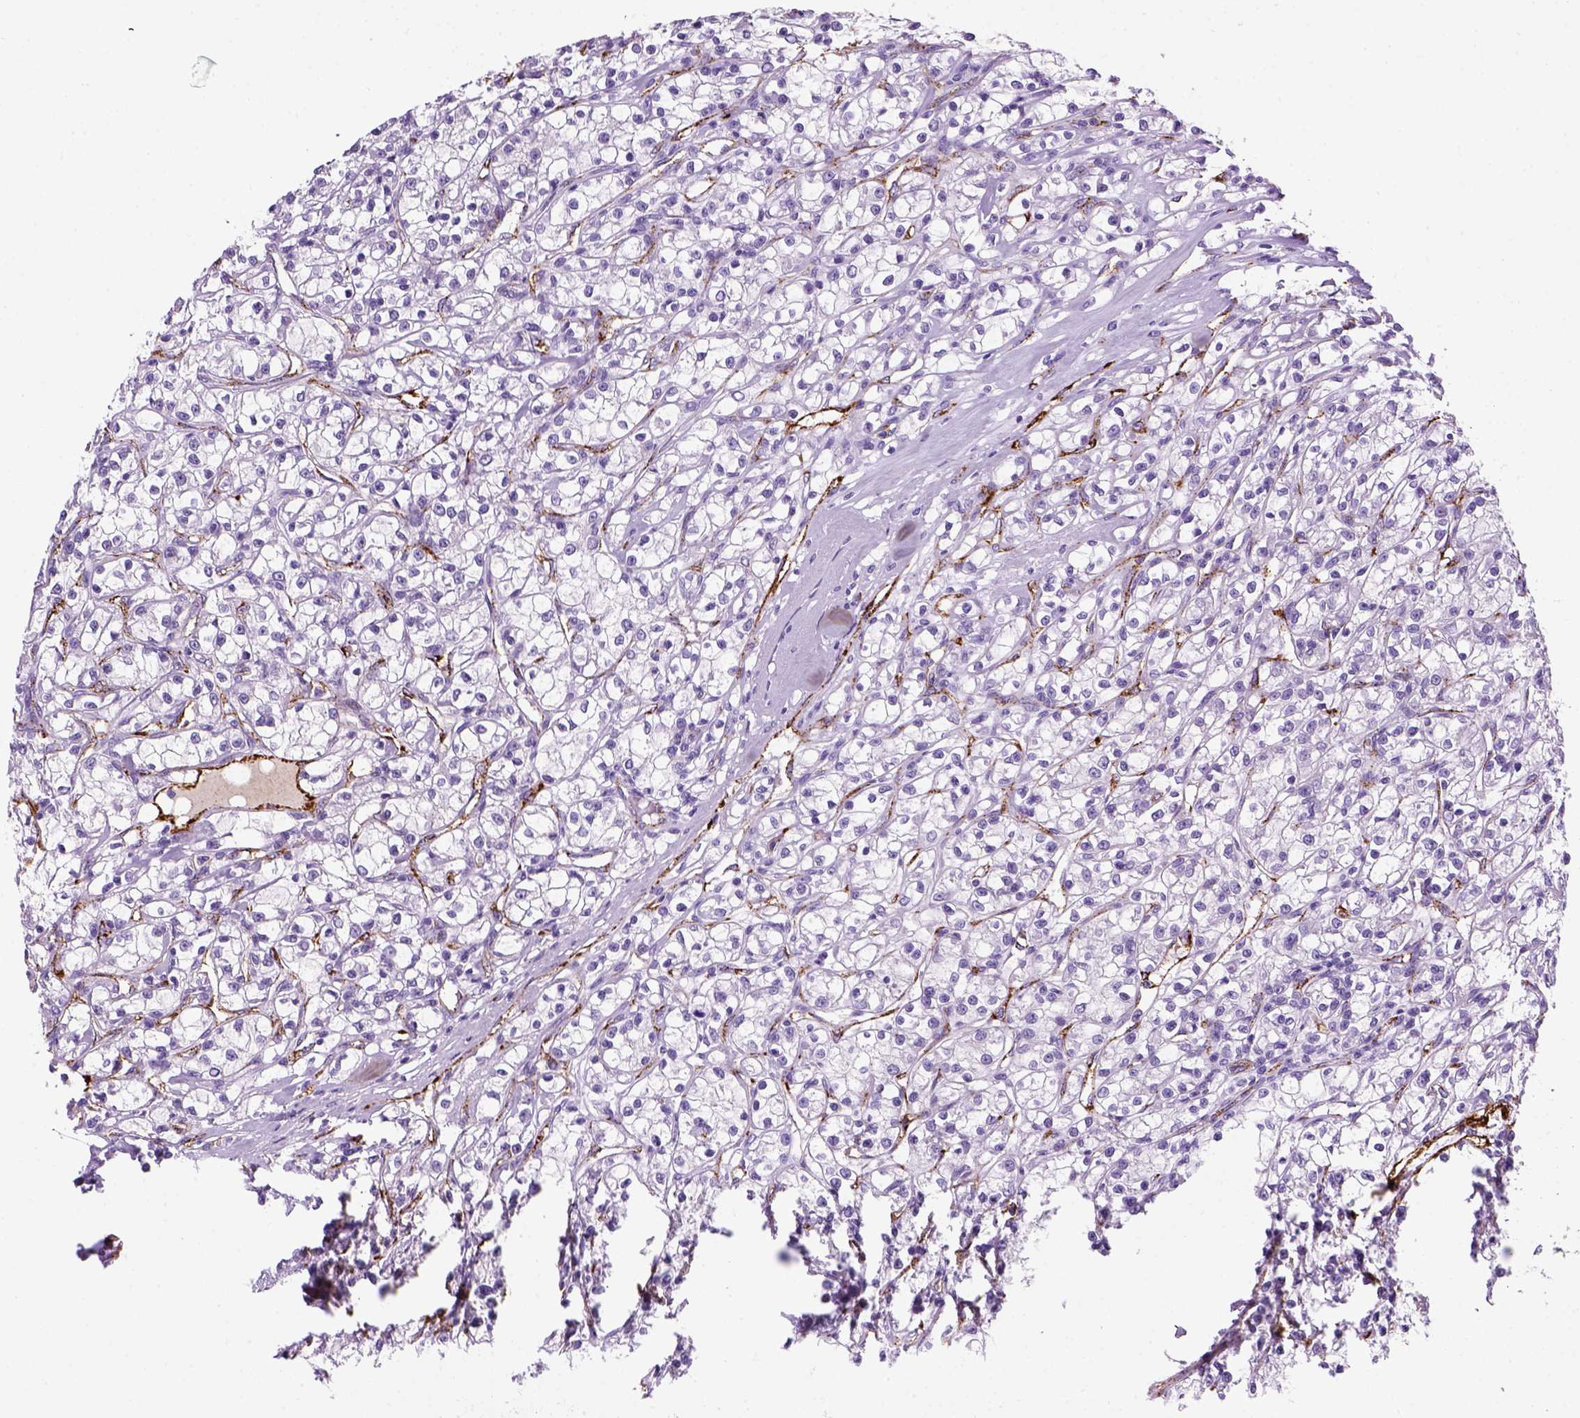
{"staining": {"intensity": "negative", "quantity": "none", "location": "none"}, "tissue": "renal cancer", "cell_type": "Tumor cells", "image_type": "cancer", "snomed": [{"axis": "morphology", "description": "Adenocarcinoma, NOS"}, {"axis": "topography", "description": "Kidney"}], "caption": "Immunohistochemical staining of renal cancer (adenocarcinoma) exhibits no significant positivity in tumor cells.", "gene": "VWF", "patient": {"sex": "female", "age": 59}}